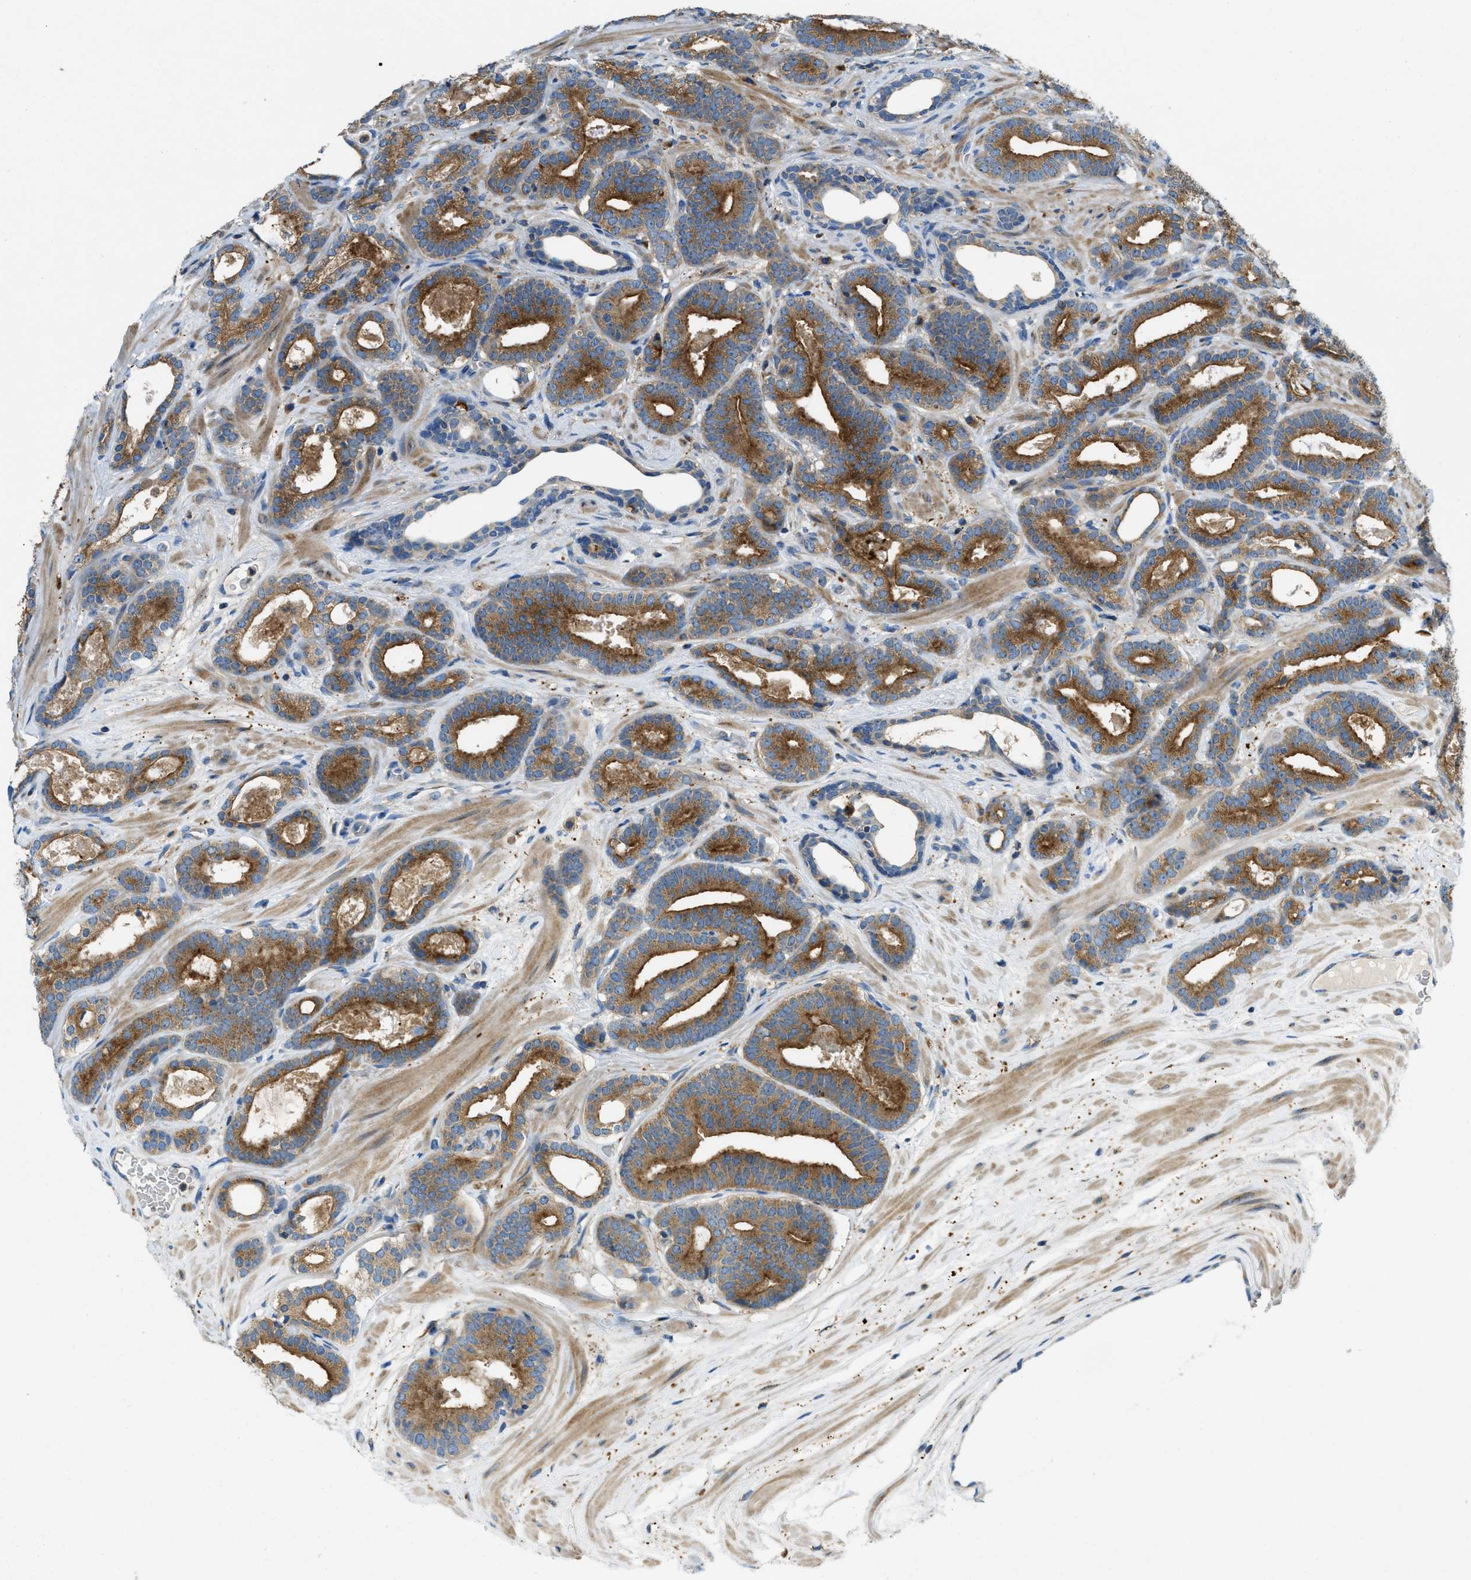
{"staining": {"intensity": "strong", "quantity": ">75%", "location": "cytoplasmic/membranous"}, "tissue": "prostate cancer", "cell_type": "Tumor cells", "image_type": "cancer", "snomed": [{"axis": "morphology", "description": "Adenocarcinoma, High grade"}, {"axis": "topography", "description": "Prostate"}], "caption": "High-power microscopy captured an immunohistochemistry (IHC) image of prostate high-grade adenocarcinoma, revealing strong cytoplasmic/membranous staining in approximately >75% of tumor cells.", "gene": "RFFL", "patient": {"sex": "male", "age": 60}}